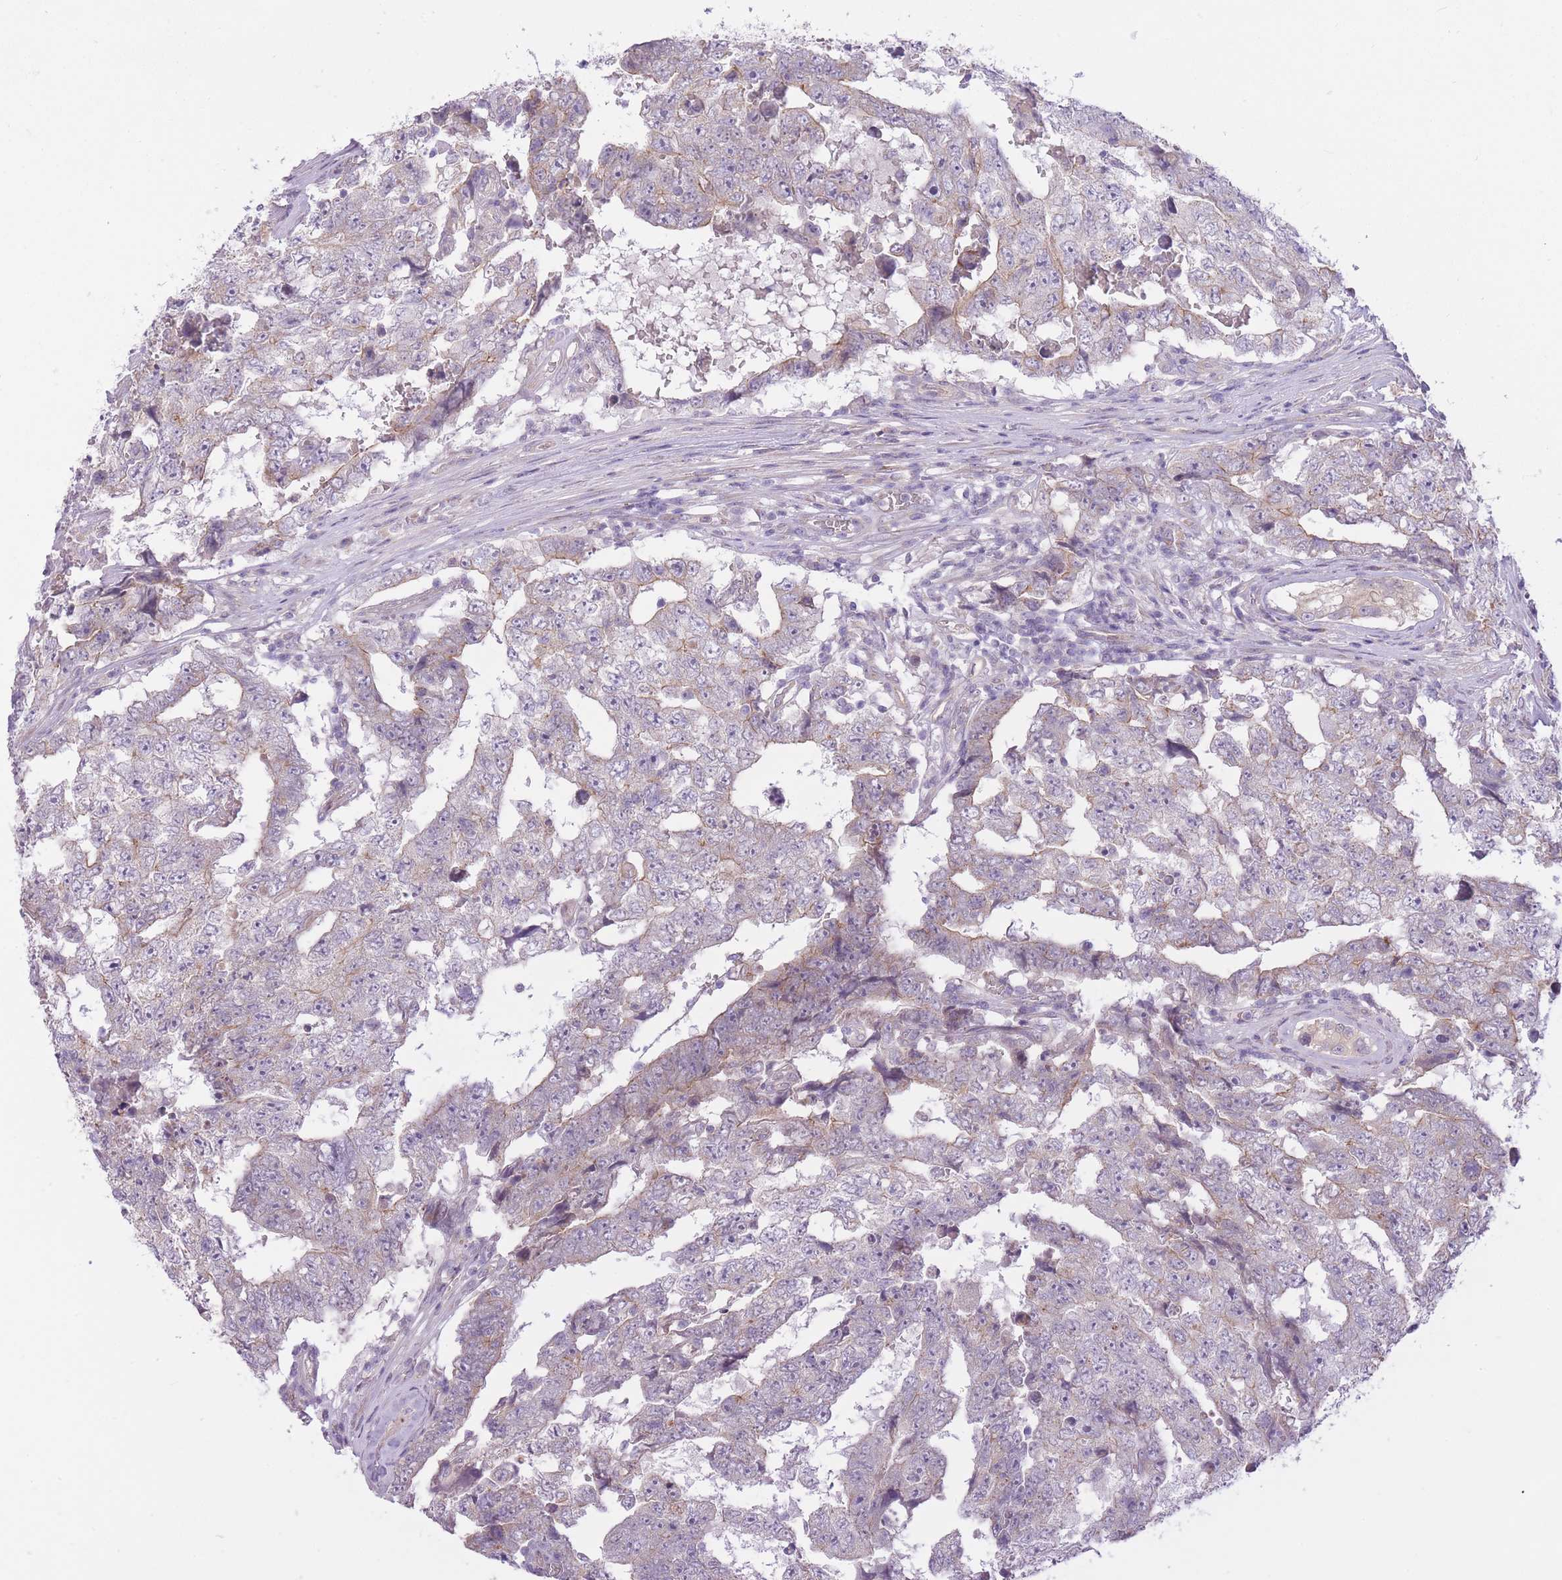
{"staining": {"intensity": "negative", "quantity": "none", "location": "none"}, "tissue": "testis cancer", "cell_type": "Tumor cells", "image_type": "cancer", "snomed": [{"axis": "morphology", "description": "Carcinoma, Embryonal, NOS"}, {"axis": "topography", "description": "Testis"}], "caption": "This is an immunohistochemistry (IHC) micrograph of embryonal carcinoma (testis). There is no positivity in tumor cells.", "gene": "REV1", "patient": {"sex": "male", "age": 25}}